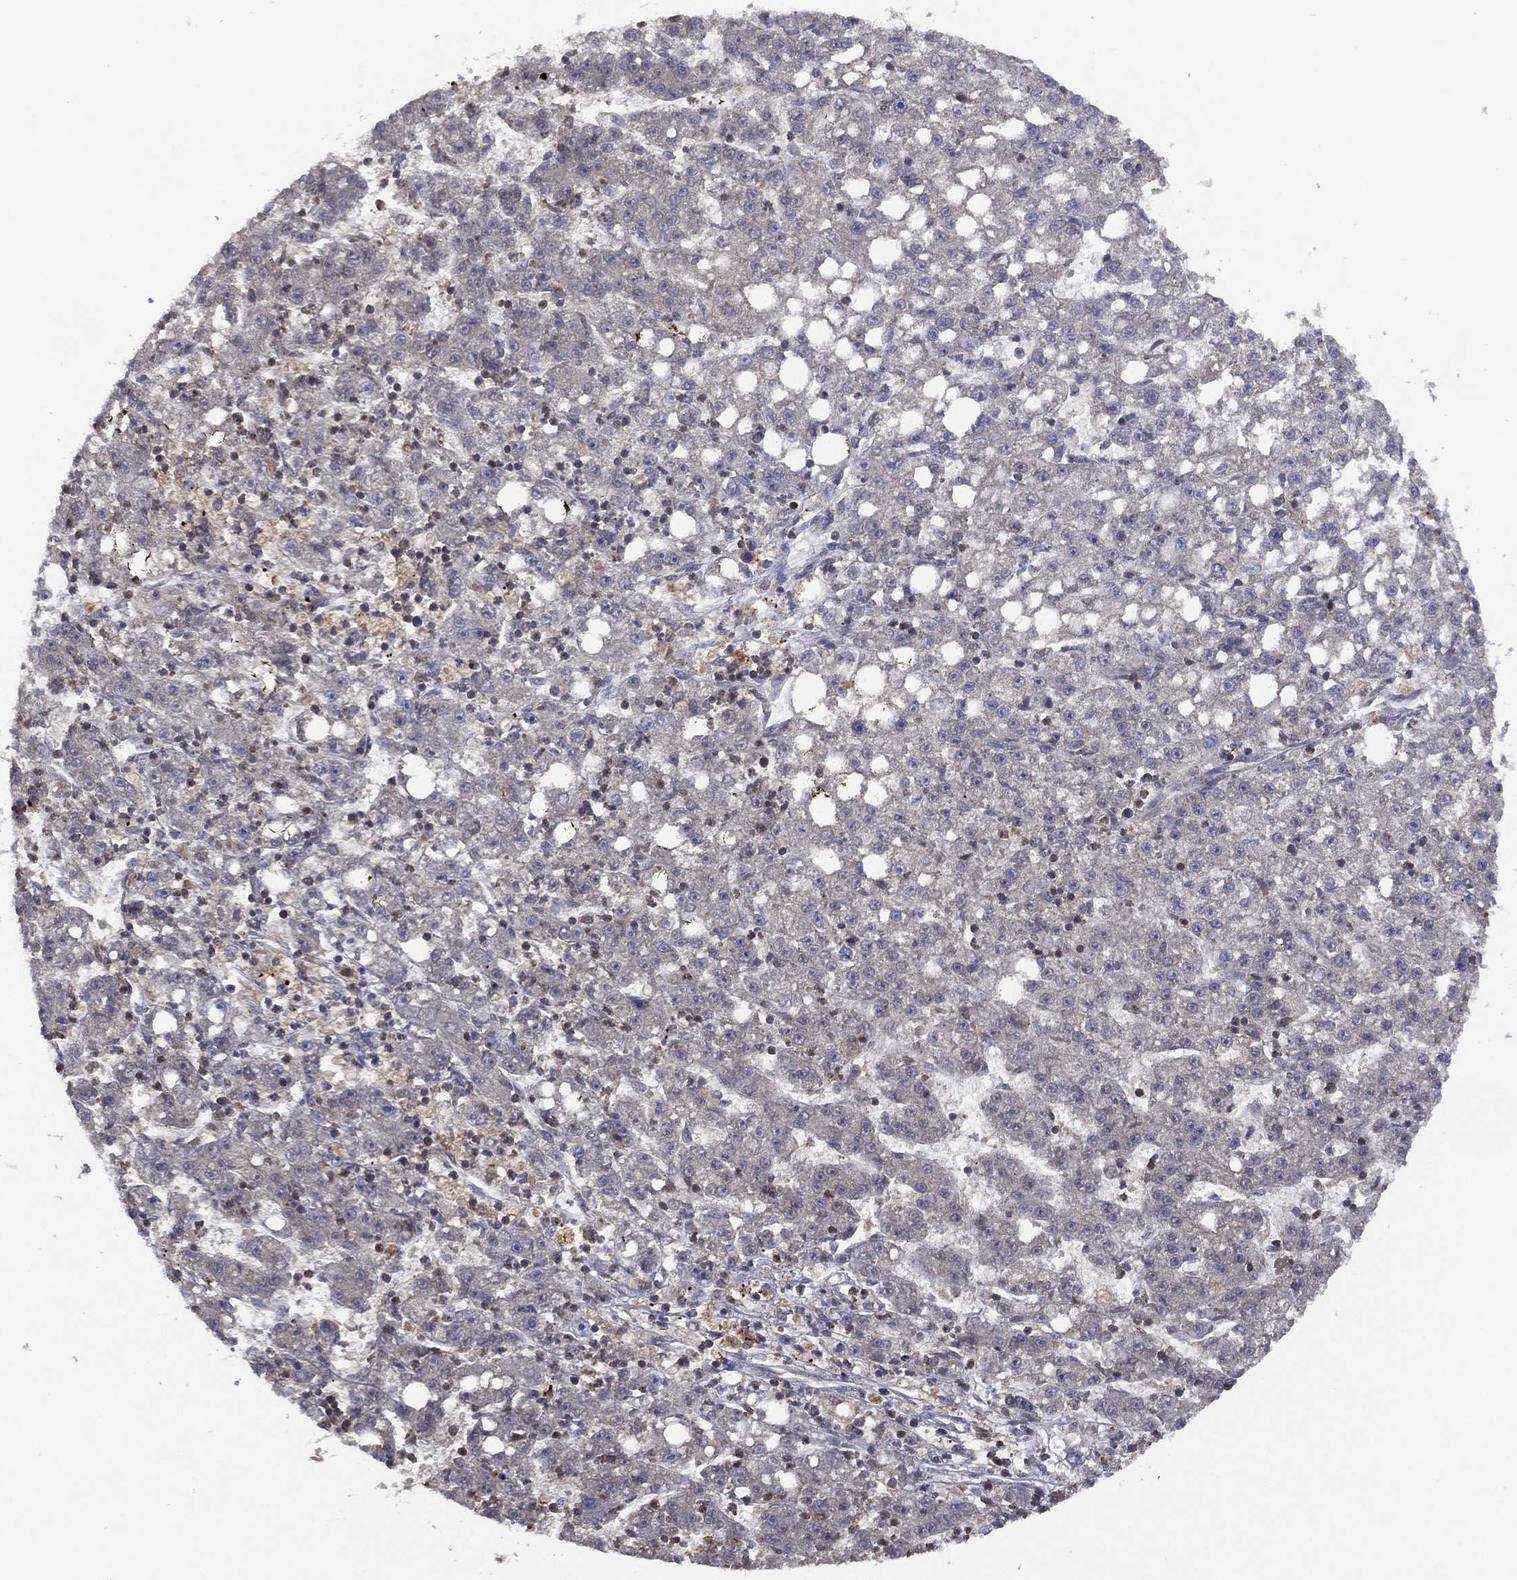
{"staining": {"intensity": "negative", "quantity": "none", "location": "none"}, "tissue": "liver cancer", "cell_type": "Tumor cells", "image_type": "cancer", "snomed": [{"axis": "morphology", "description": "Carcinoma, Hepatocellular, NOS"}, {"axis": "topography", "description": "Liver"}], "caption": "IHC of human liver hepatocellular carcinoma demonstrates no positivity in tumor cells. (DAB immunohistochemistry (IHC), high magnification).", "gene": "DOCK8", "patient": {"sex": "female", "age": 65}}